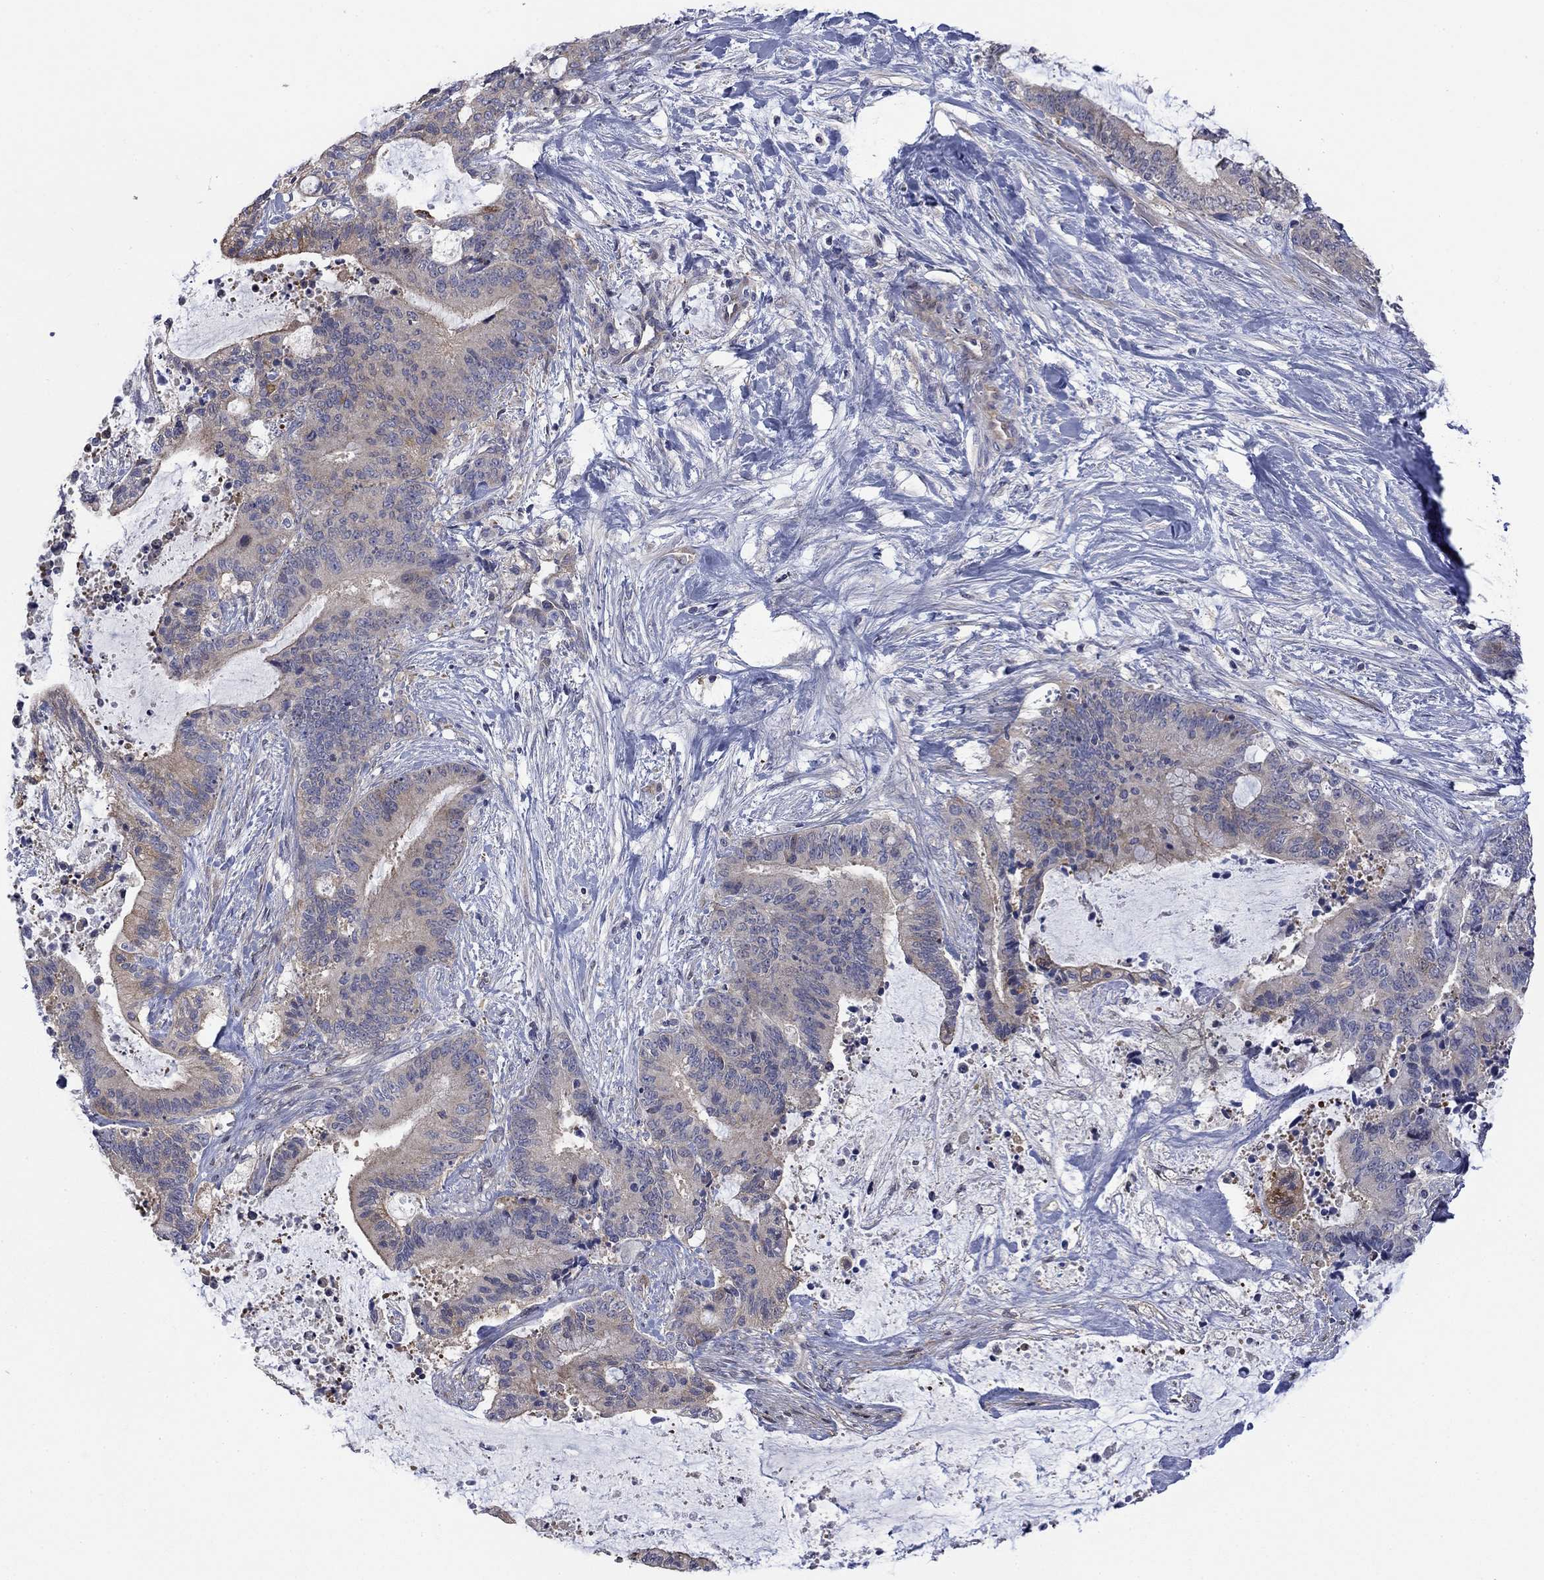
{"staining": {"intensity": "moderate", "quantity": "<25%", "location": "cytoplasmic/membranous"}, "tissue": "liver cancer", "cell_type": "Tumor cells", "image_type": "cancer", "snomed": [{"axis": "morphology", "description": "Cholangiocarcinoma"}, {"axis": "topography", "description": "Liver"}], "caption": "Tumor cells show low levels of moderate cytoplasmic/membranous positivity in about <25% of cells in liver cholangiocarcinoma. (Brightfield microscopy of DAB IHC at high magnification).", "gene": "PDZD2", "patient": {"sex": "female", "age": 73}}